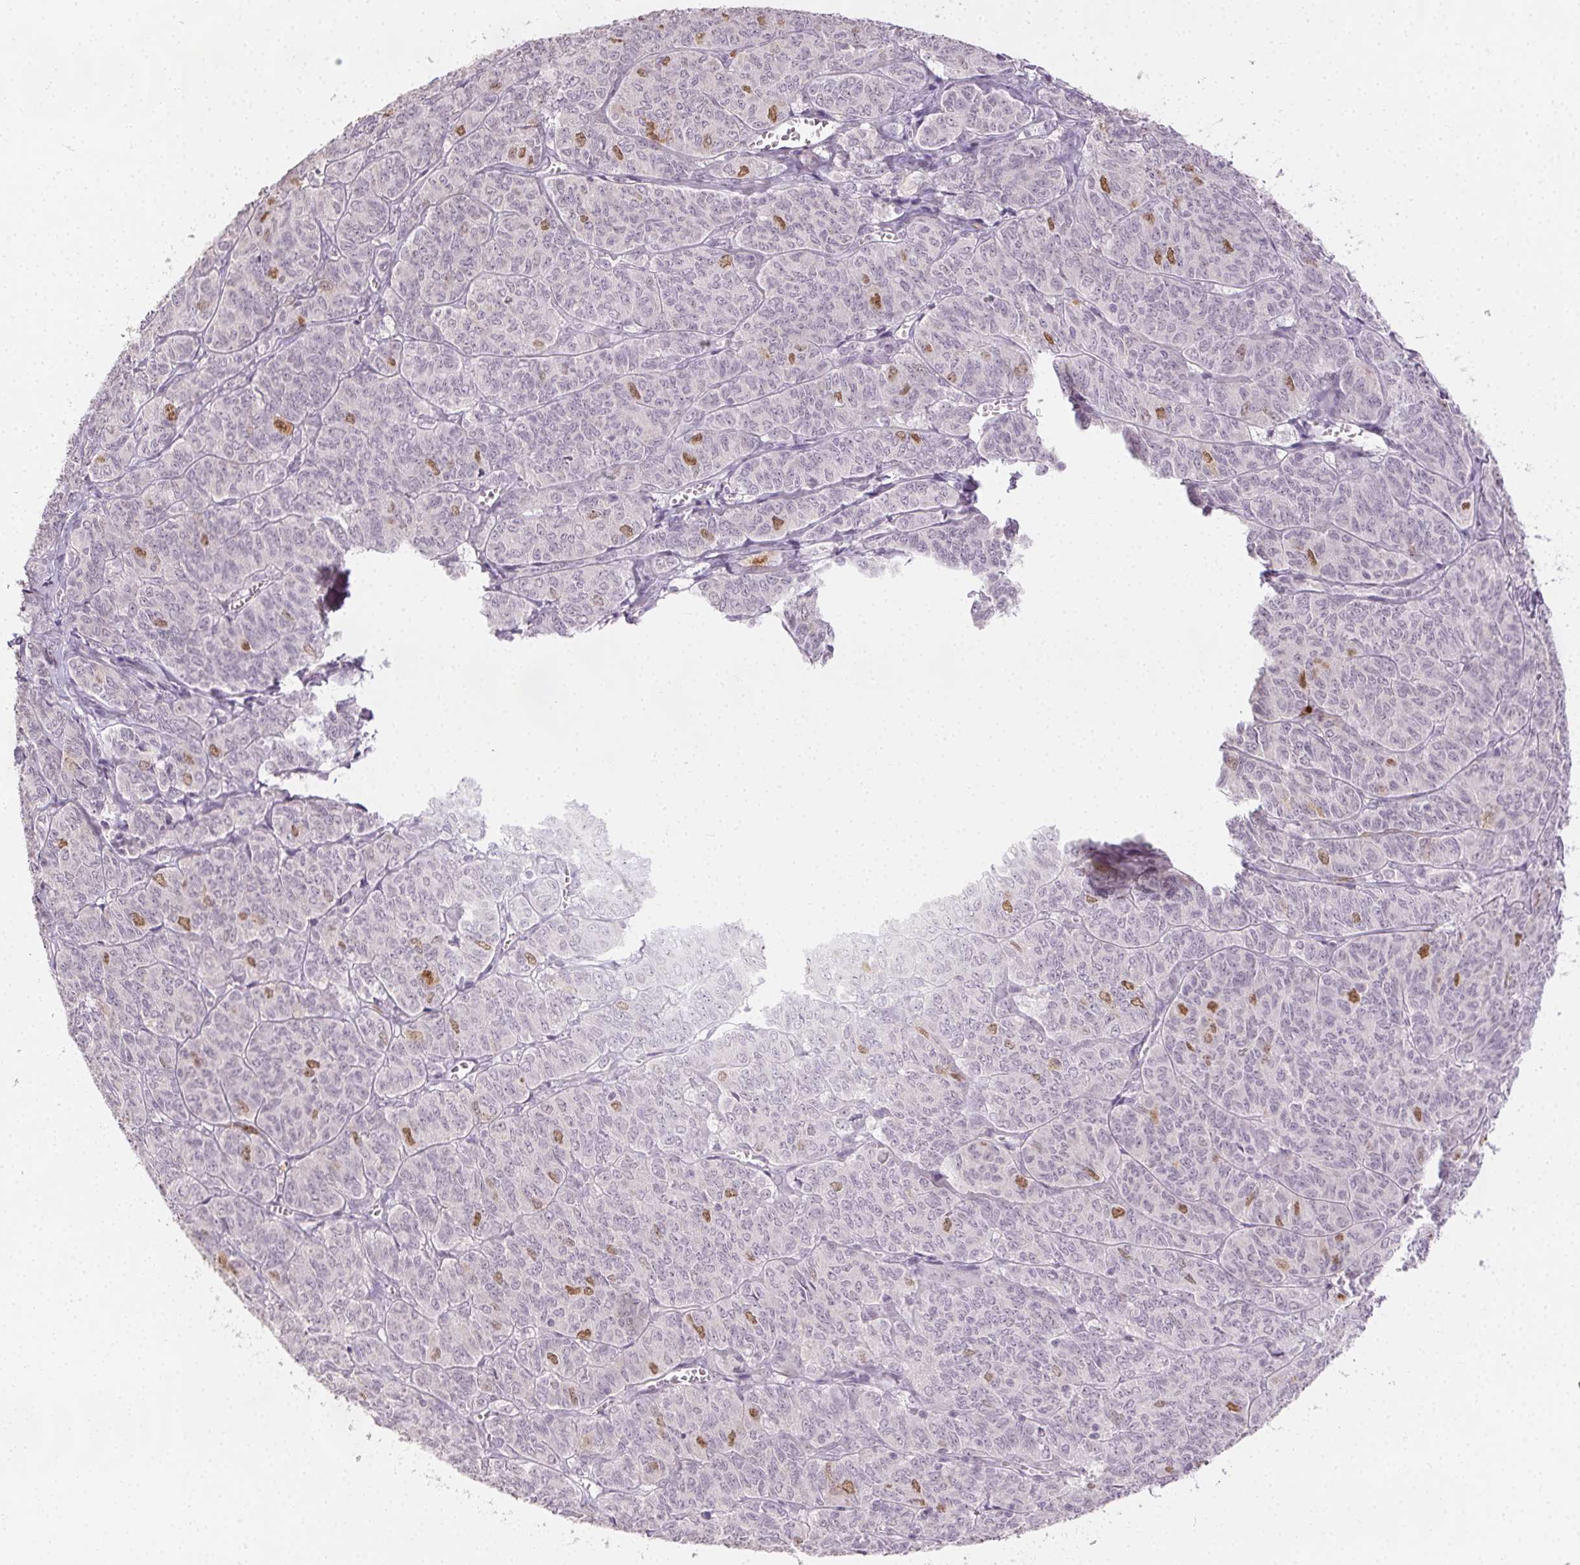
{"staining": {"intensity": "moderate", "quantity": "<25%", "location": "nuclear"}, "tissue": "ovarian cancer", "cell_type": "Tumor cells", "image_type": "cancer", "snomed": [{"axis": "morphology", "description": "Carcinoma, endometroid"}, {"axis": "topography", "description": "Ovary"}], "caption": "IHC micrograph of human ovarian cancer stained for a protein (brown), which reveals low levels of moderate nuclear positivity in about <25% of tumor cells.", "gene": "ANLN", "patient": {"sex": "female", "age": 80}}